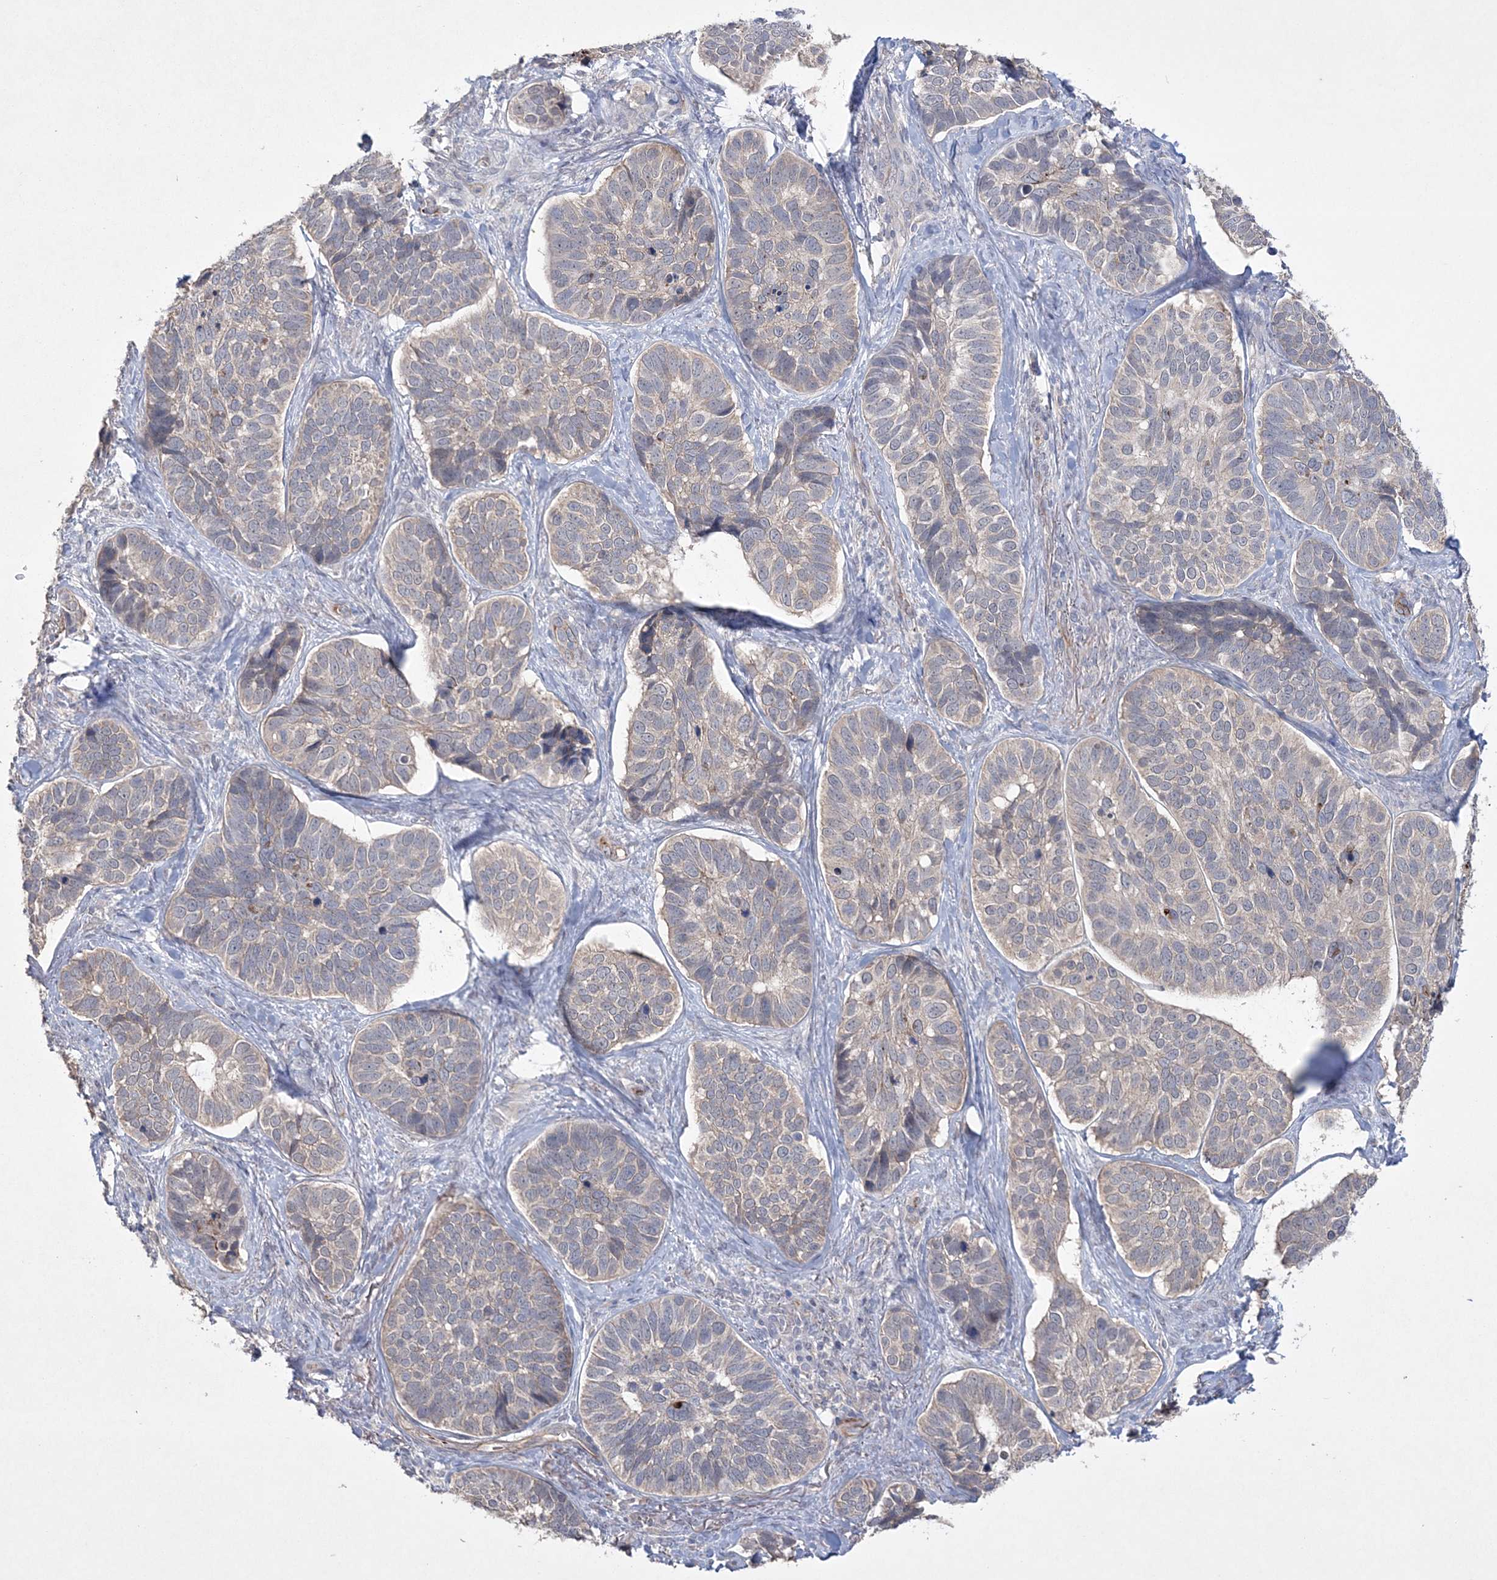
{"staining": {"intensity": "negative", "quantity": "none", "location": "none"}, "tissue": "skin cancer", "cell_type": "Tumor cells", "image_type": "cancer", "snomed": [{"axis": "morphology", "description": "Basal cell carcinoma"}, {"axis": "topography", "description": "Skin"}], "caption": "IHC histopathology image of neoplastic tissue: skin basal cell carcinoma stained with DAB shows no significant protein expression in tumor cells.", "gene": "DPCD", "patient": {"sex": "male", "age": 62}}